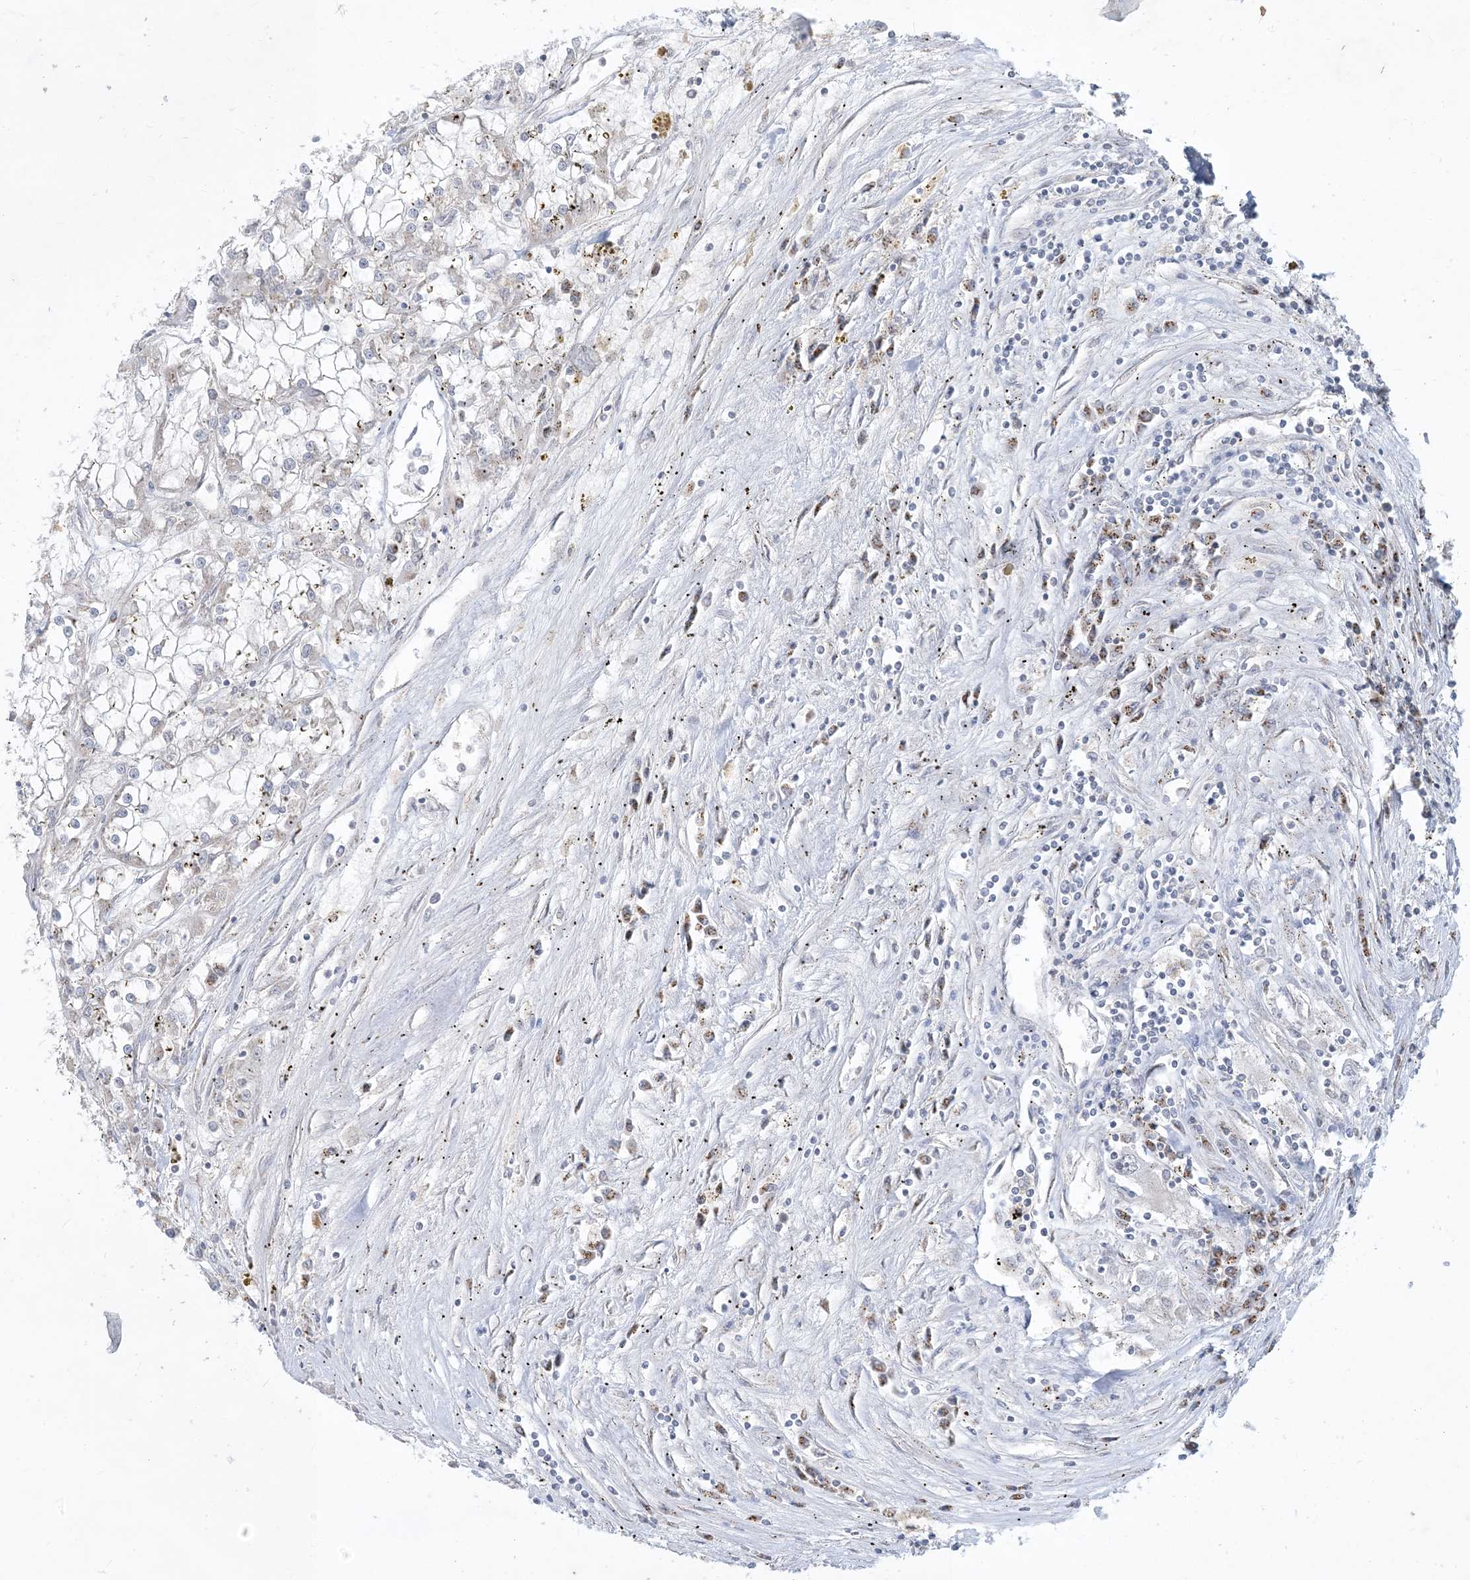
{"staining": {"intensity": "negative", "quantity": "none", "location": "none"}, "tissue": "renal cancer", "cell_type": "Tumor cells", "image_type": "cancer", "snomed": [{"axis": "morphology", "description": "Adenocarcinoma, NOS"}, {"axis": "topography", "description": "Kidney"}], "caption": "A high-resolution micrograph shows immunohistochemistry staining of renal cancer (adenocarcinoma), which demonstrates no significant expression in tumor cells.", "gene": "CCDC14", "patient": {"sex": "female", "age": 52}}